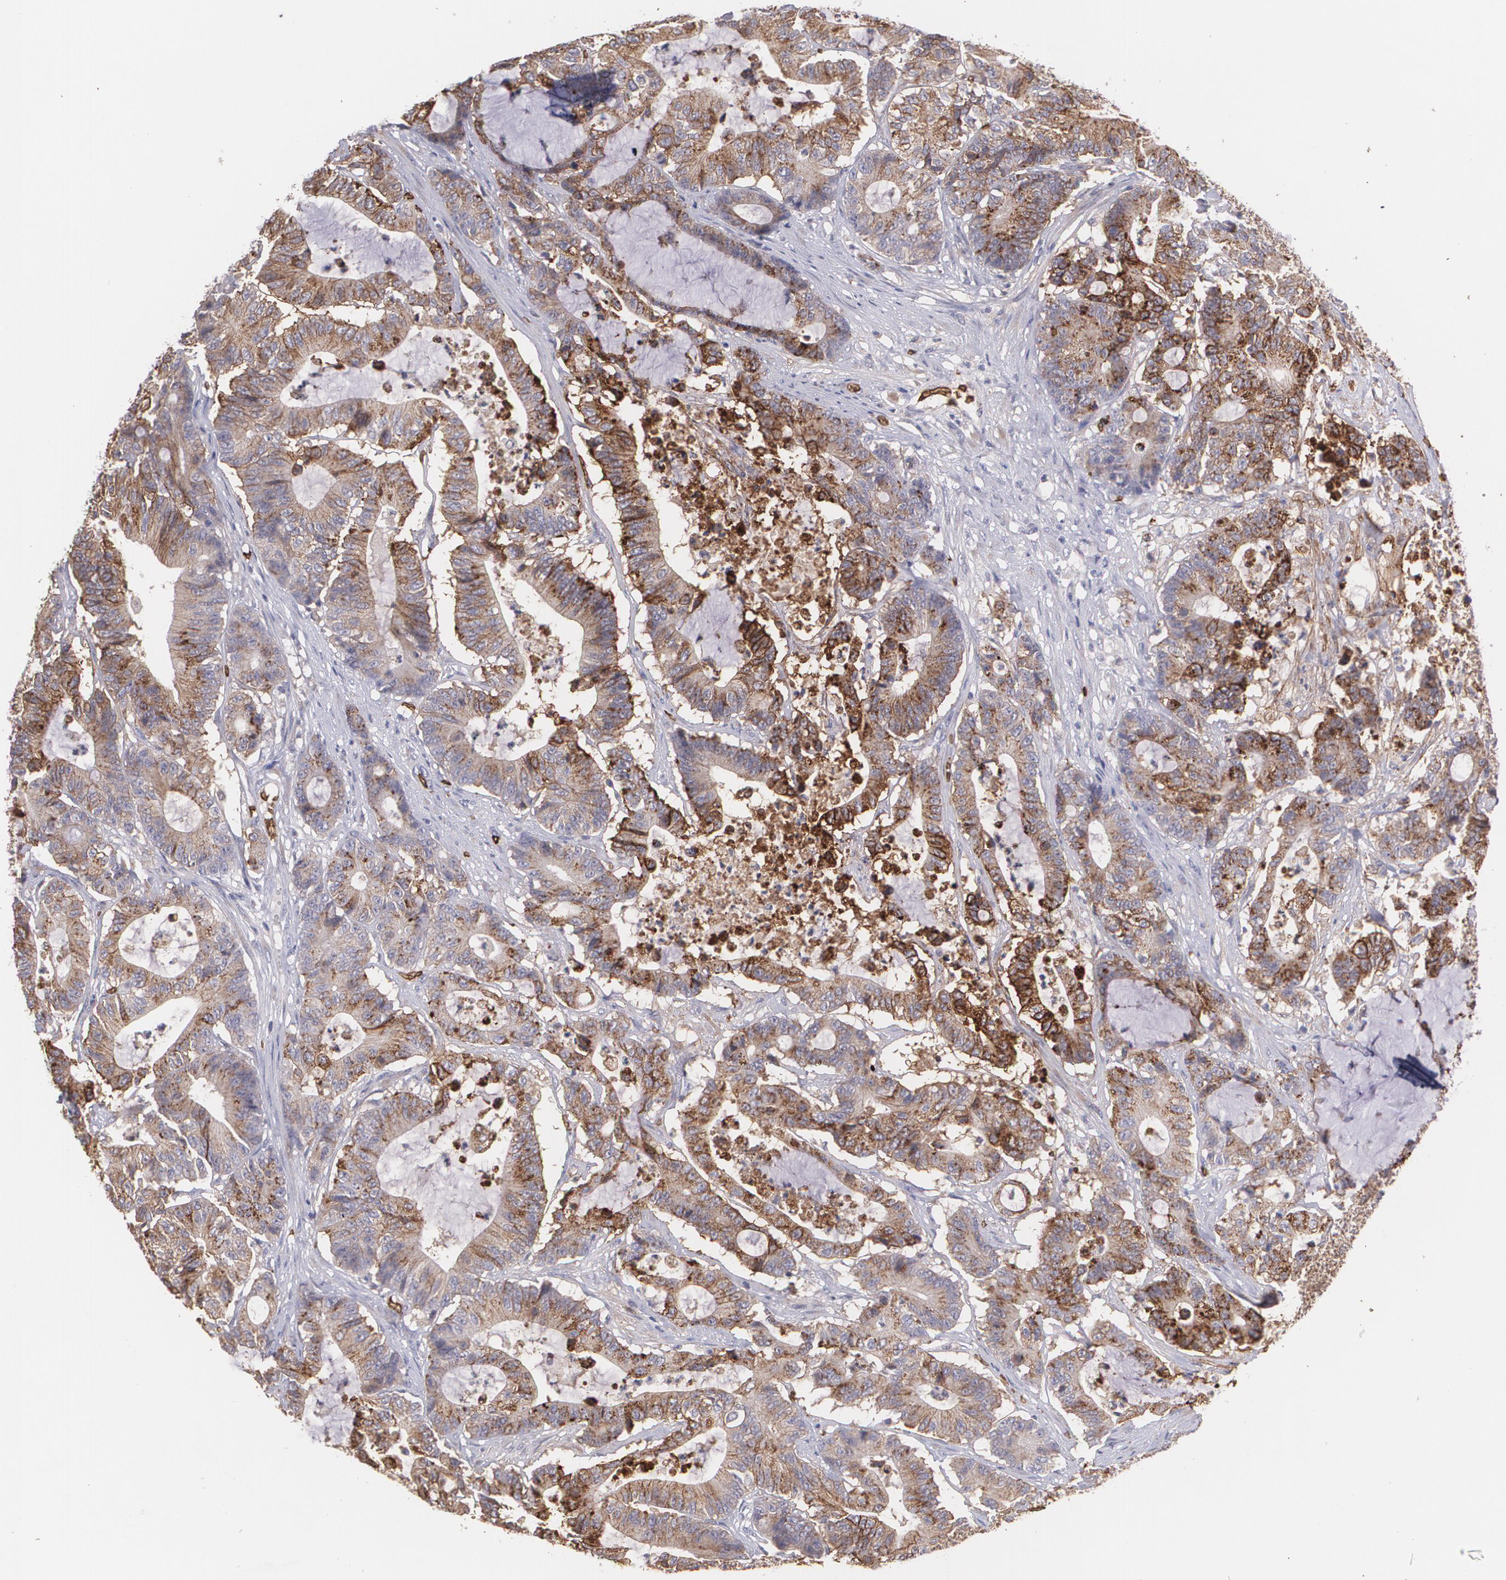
{"staining": {"intensity": "strong", "quantity": ">75%", "location": "cytoplasmic/membranous"}, "tissue": "colorectal cancer", "cell_type": "Tumor cells", "image_type": "cancer", "snomed": [{"axis": "morphology", "description": "Adenocarcinoma, NOS"}, {"axis": "topography", "description": "Colon"}], "caption": "A brown stain shows strong cytoplasmic/membranous expression of a protein in human colorectal adenocarcinoma tumor cells.", "gene": "SLC2A1", "patient": {"sex": "female", "age": 84}}